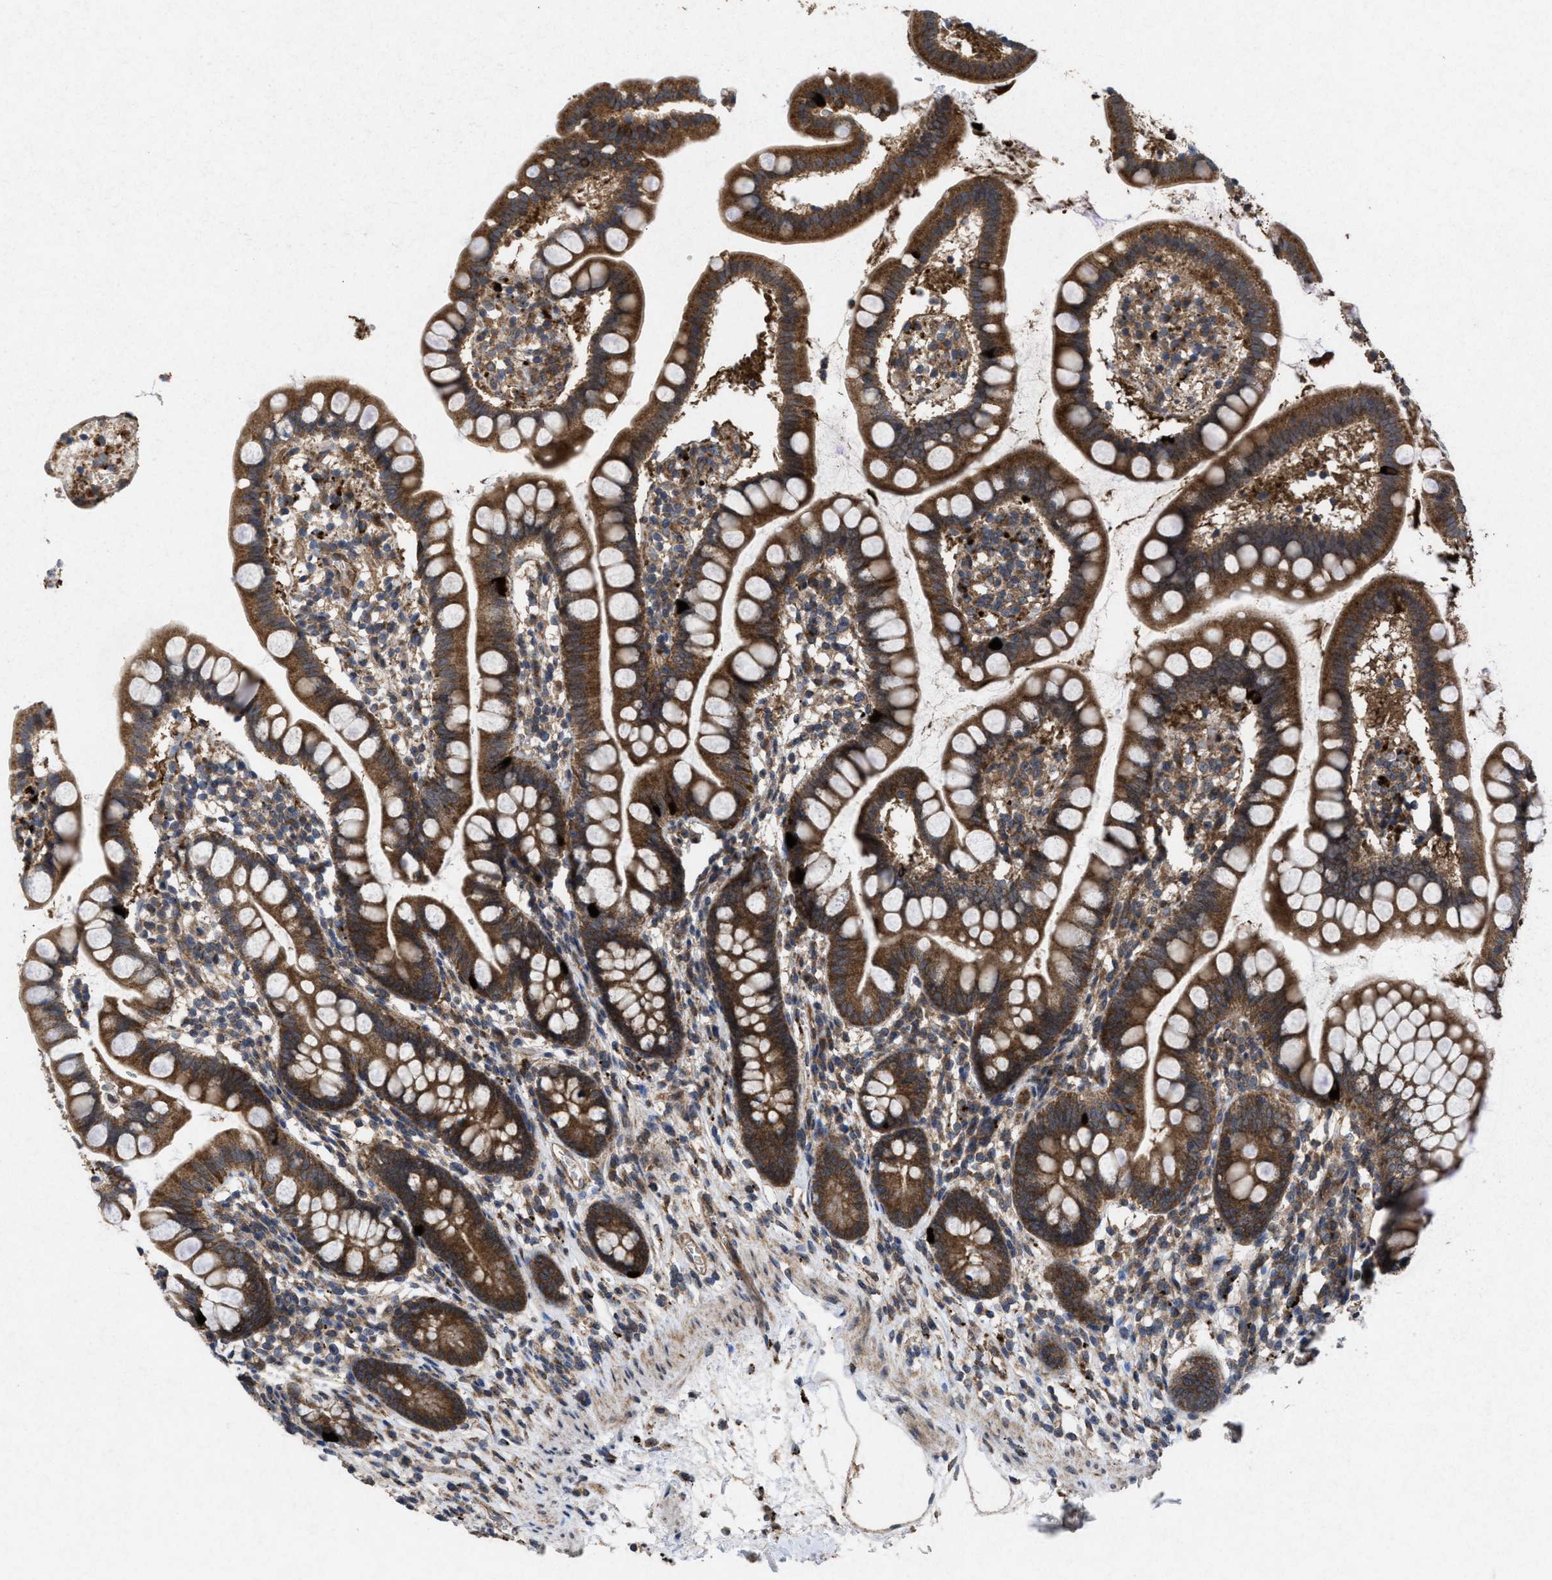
{"staining": {"intensity": "strong", "quantity": ">75%", "location": "cytoplasmic/membranous"}, "tissue": "small intestine", "cell_type": "Glandular cells", "image_type": "normal", "snomed": [{"axis": "morphology", "description": "Normal tissue, NOS"}, {"axis": "topography", "description": "Small intestine"}], "caption": "IHC histopathology image of normal human small intestine stained for a protein (brown), which reveals high levels of strong cytoplasmic/membranous expression in approximately >75% of glandular cells.", "gene": "MSI2", "patient": {"sex": "female", "age": 84}}